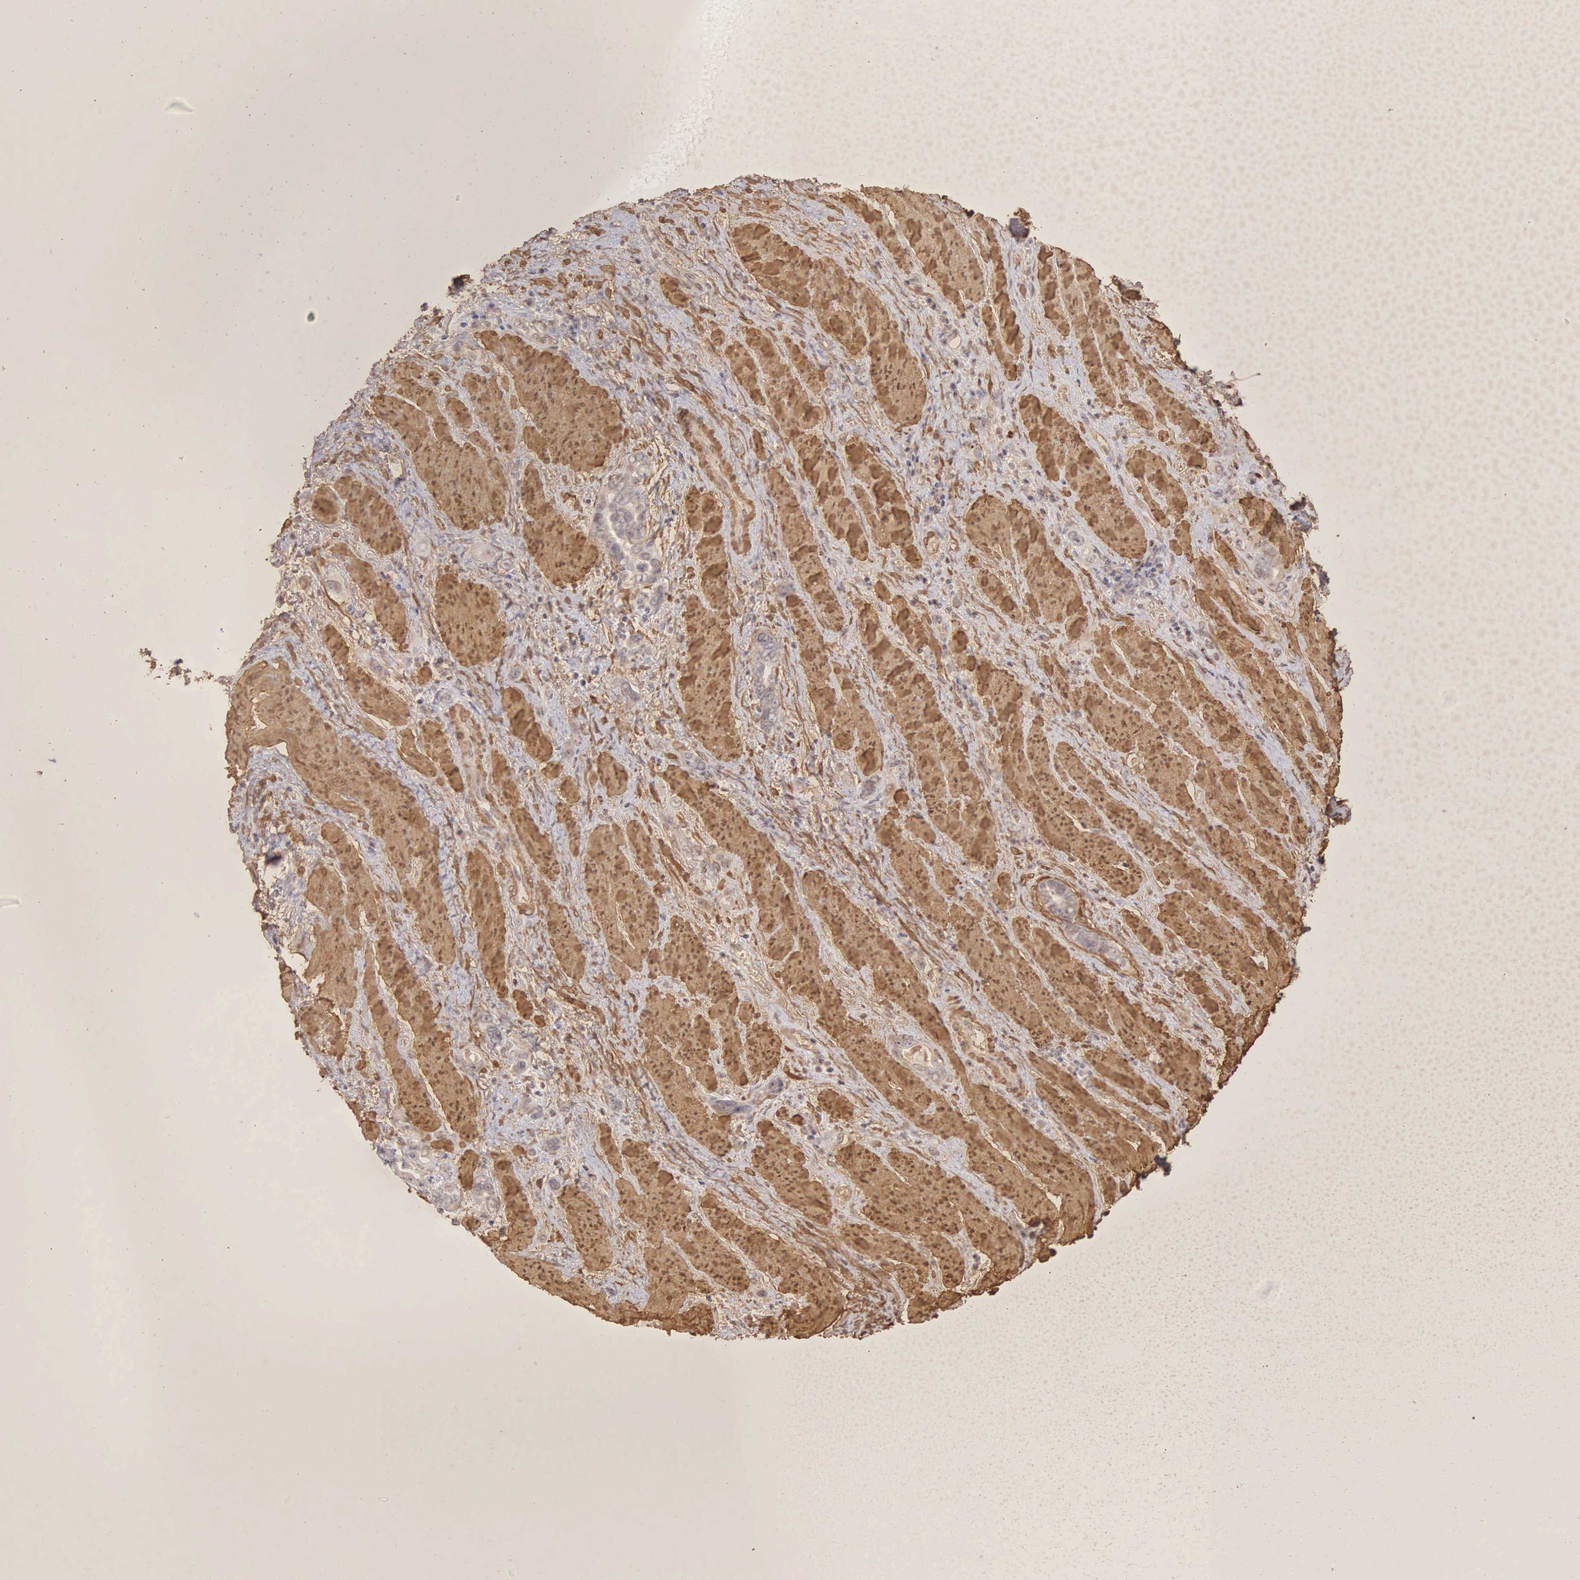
{"staining": {"intensity": "negative", "quantity": "none", "location": "none"}, "tissue": "stomach cancer", "cell_type": "Tumor cells", "image_type": "cancer", "snomed": [{"axis": "morphology", "description": "Adenocarcinoma, NOS"}, {"axis": "topography", "description": "Stomach"}], "caption": "Immunohistochemical staining of stomach cancer displays no significant positivity in tumor cells.", "gene": "CNN1", "patient": {"sex": "male", "age": 78}}